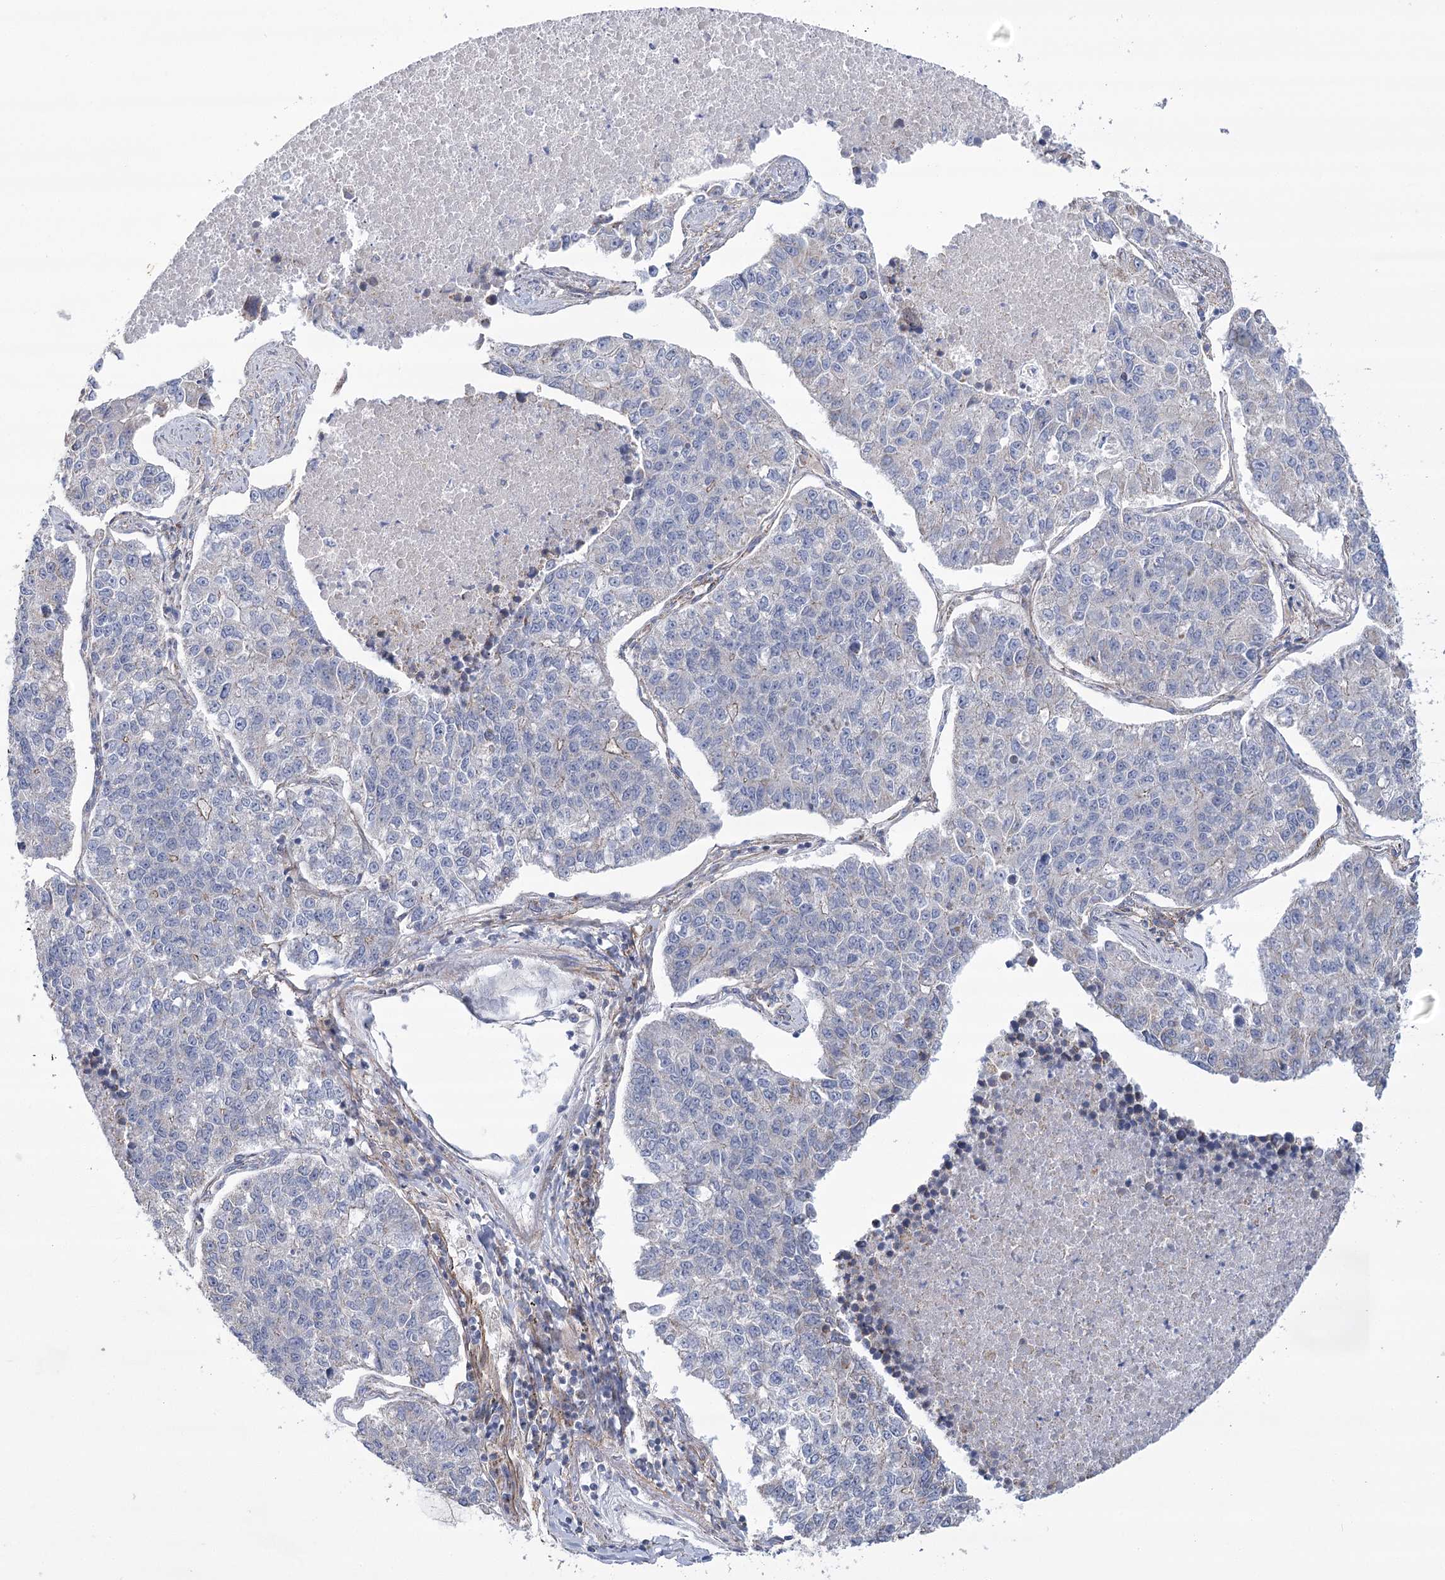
{"staining": {"intensity": "negative", "quantity": "none", "location": "none"}, "tissue": "lung cancer", "cell_type": "Tumor cells", "image_type": "cancer", "snomed": [{"axis": "morphology", "description": "Adenocarcinoma, NOS"}, {"axis": "topography", "description": "Lung"}], "caption": "Immunohistochemical staining of human adenocarcinoma (lung) displays no significant expression in tumor cells. Brightfield microscopy of immunohistochemistry stained with DAB (3,3'-diaminobenzidine) (brown) and hematoxylin (blue), captured at high magnification.", "gene": "SNX7", "patient": {"sex": "male", "age": 49}}